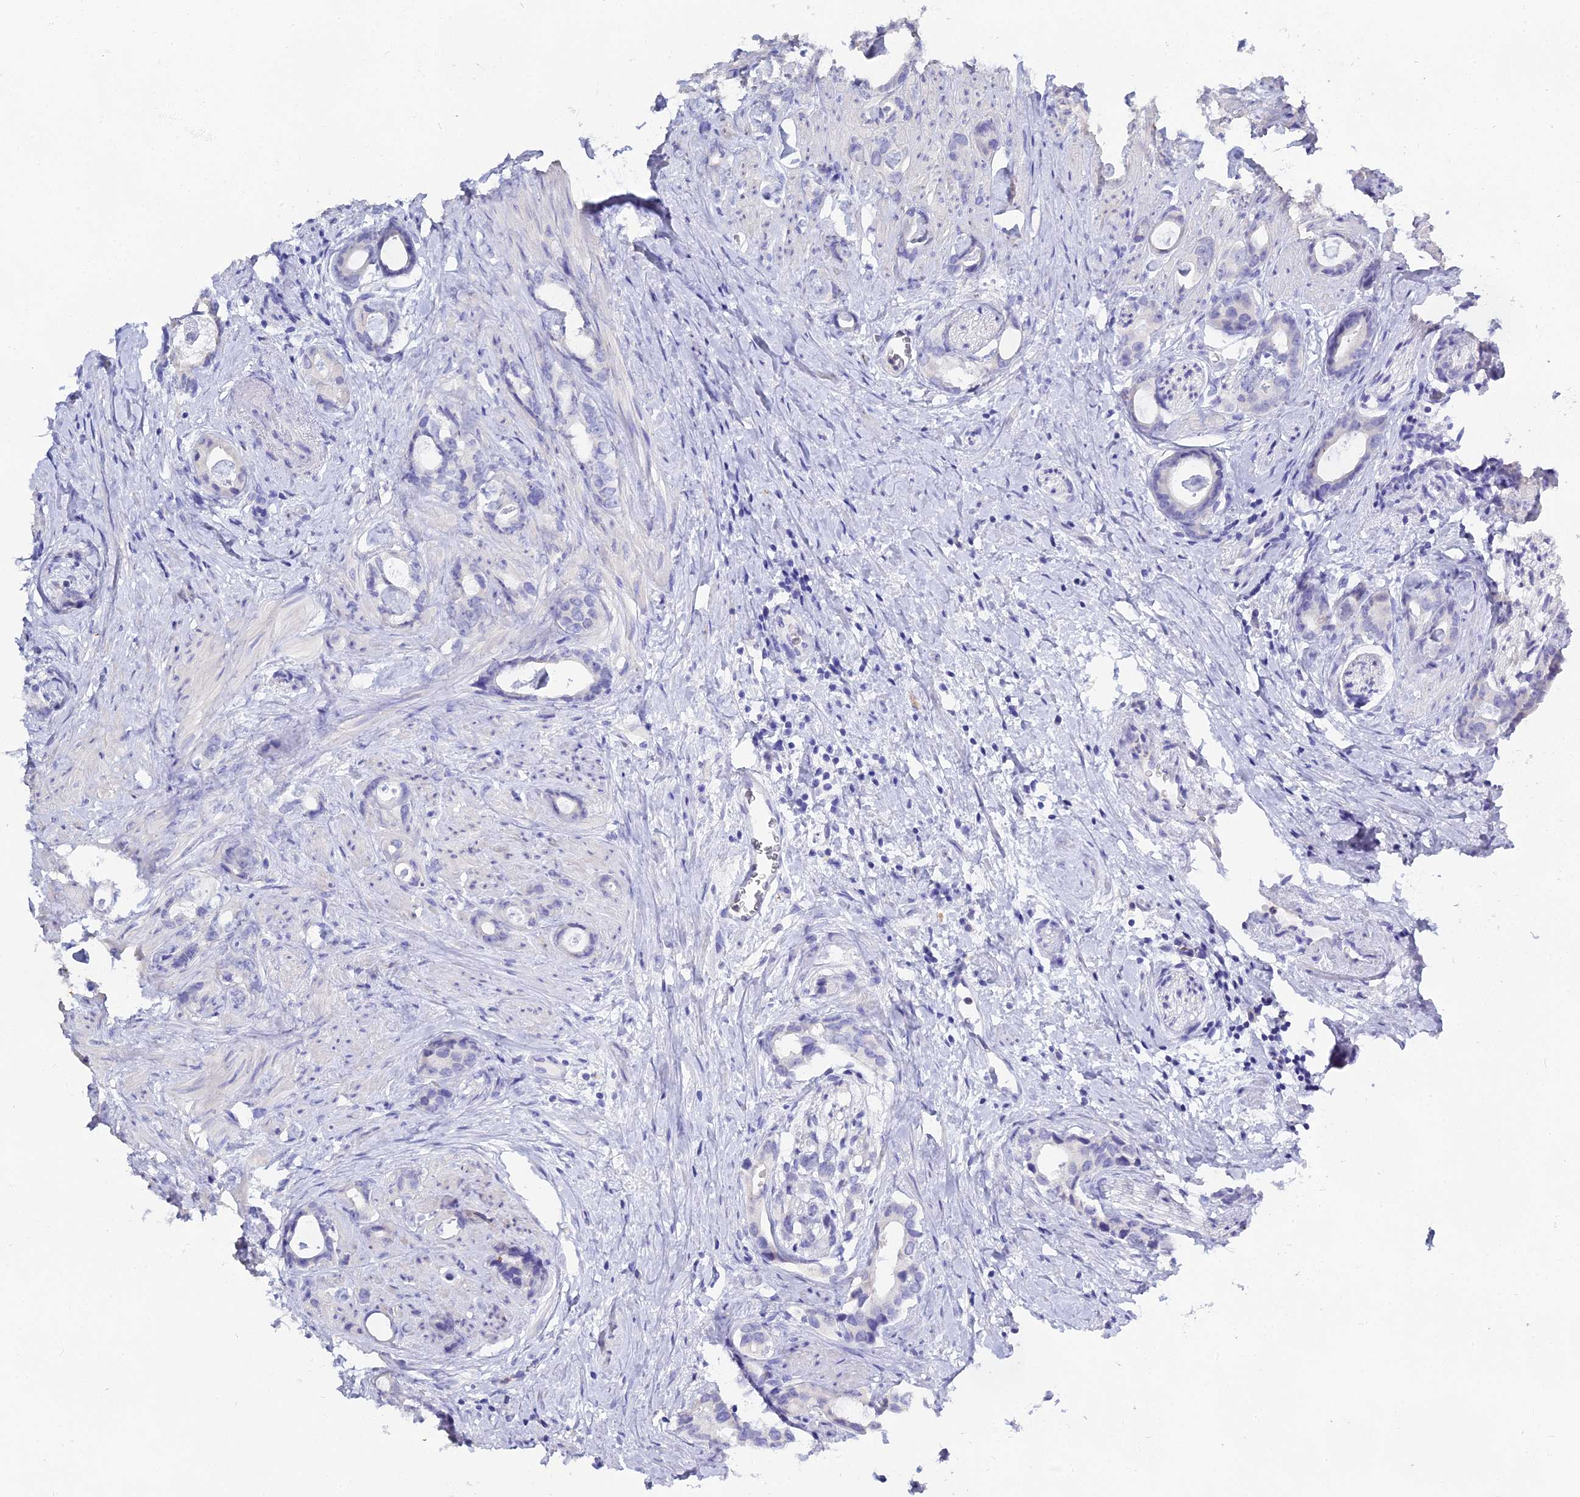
{"staining": {"intensity": "negative", "quantity": "none", "location": "none"}, "tissue": "prostate cancer", "cell_type": "Tumor cells", "image_type": "cancer", "snomed": [{"axis": "morphology", "description": "Adenocarcinoma, Low grade"}, {"axis": "topography", "description": "Prostate"}], "caption": "Adenocarcinoma (low-grade) (prostate) was stained to show a protein in brown. There is no significant positivity in tumor cells.", "gene": "S100A7", "patient": {"sex": "male", "age": 63}}